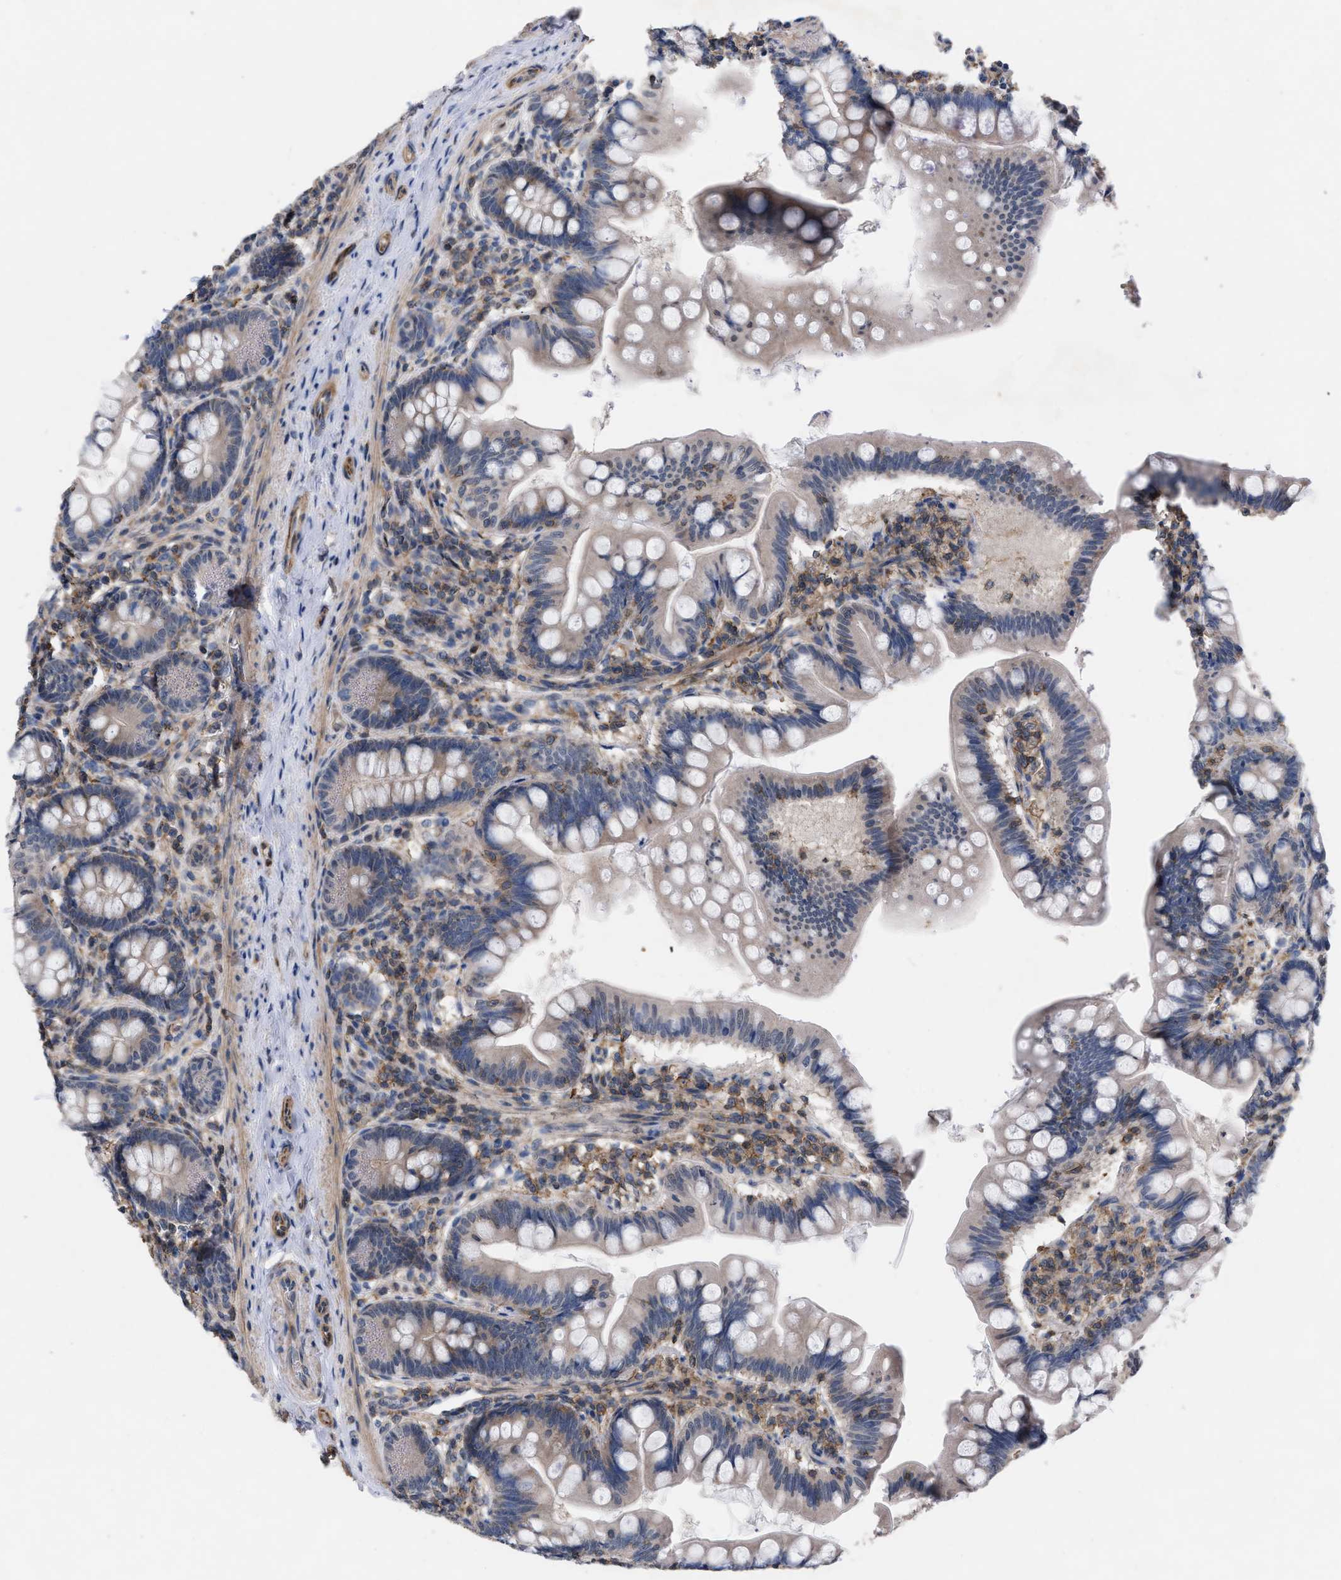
{"staining": {"intensity": "strong", "quantity": "<25%", "location": "cytoplasmic/membranous"}, "tissue": "small intestine", "cell_type": "Glandular cells", "image_type": "normal", "snomed": [{"axis": "morphology", "description": "Normal tissue, NOS"}, {"axis": "topography", "description": "Small intestine"}], "caption": "A high-resolution histopathology image shows immunohistochemistry (IHC) staining of benign small intestine, which exhibits strong cytoplasmic/membranous positivity in approximately <25% of glandular cells.", "gene": "TMEM131", "patient": {"sex": "male", "age": 7}}